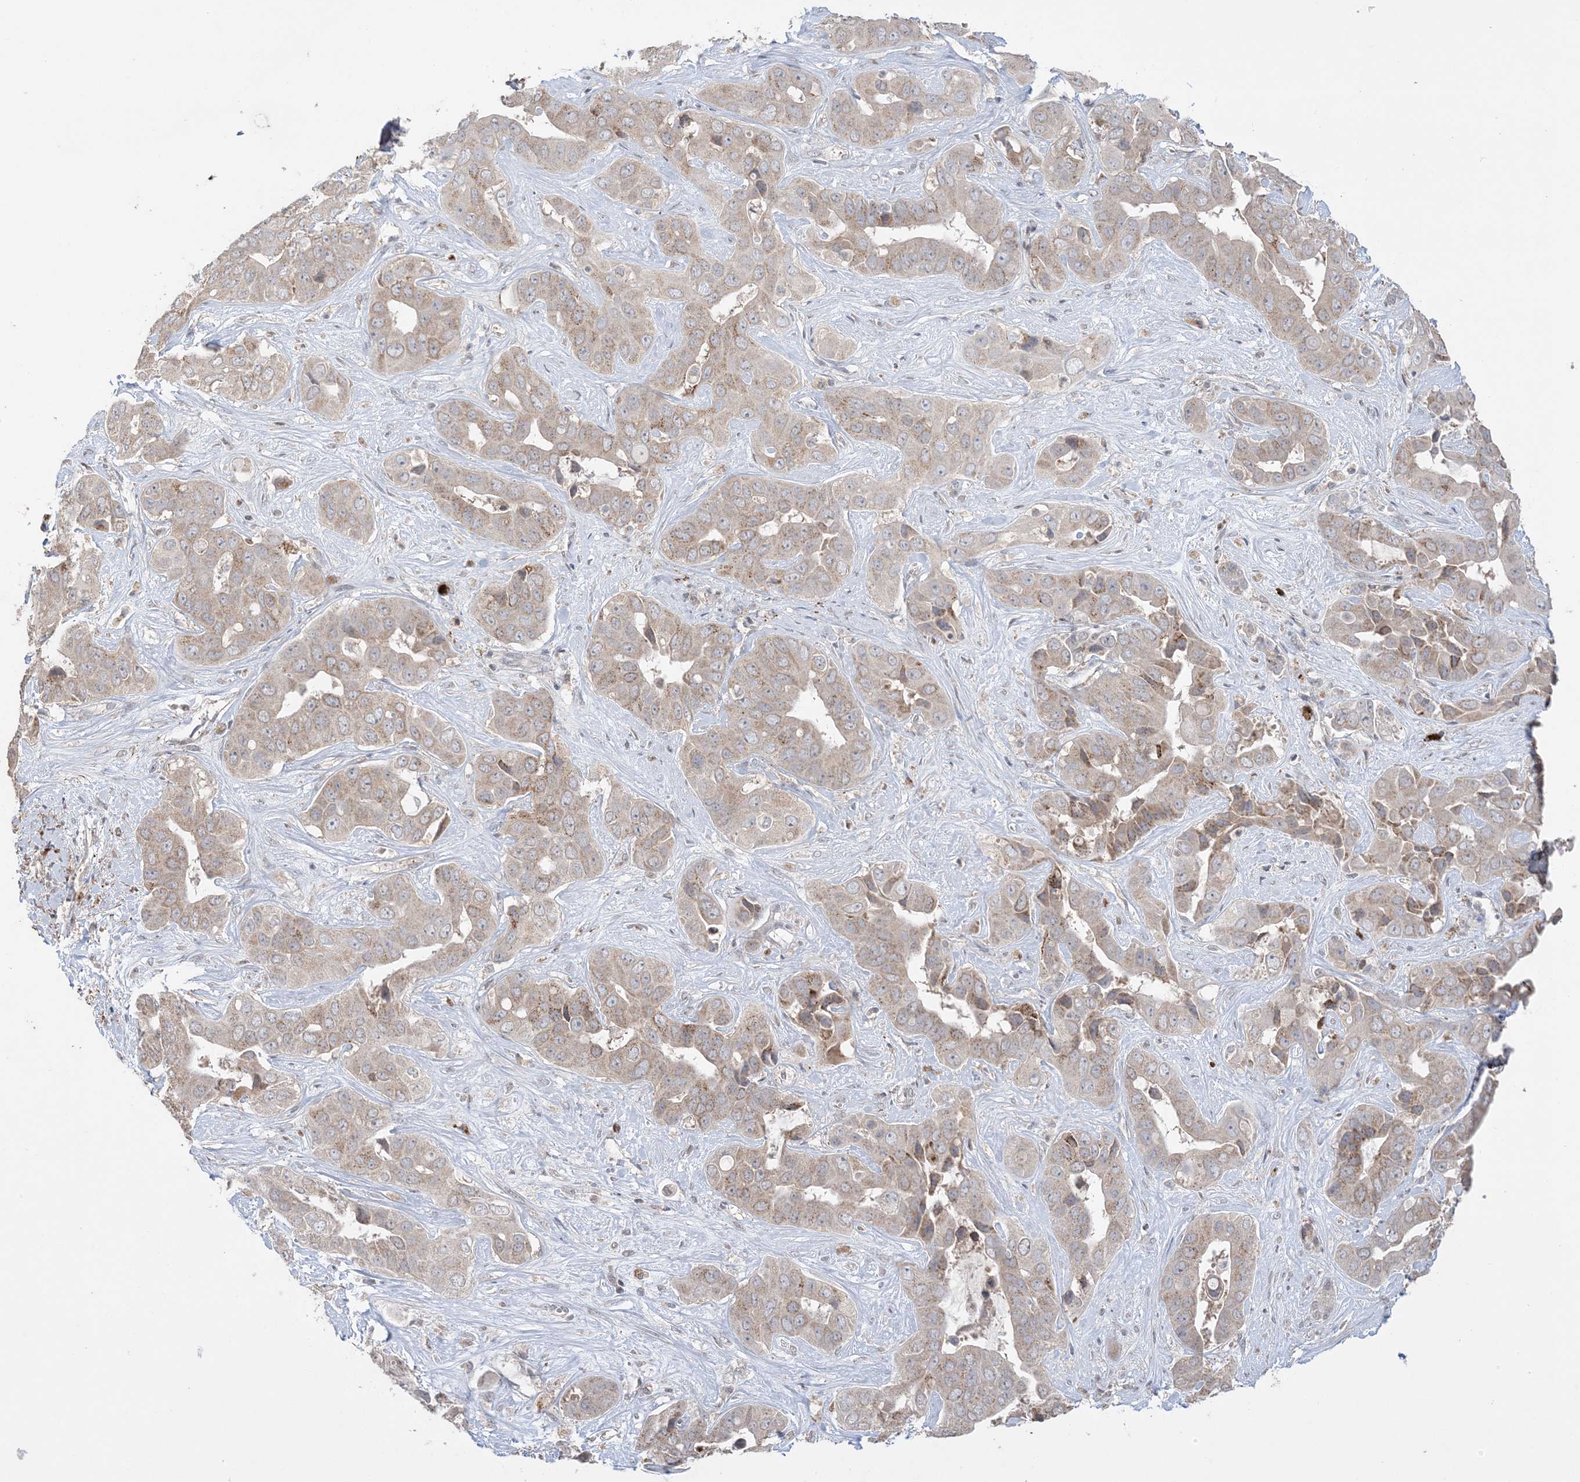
{"staining": {"intensity": "moderate", "quantity": "25%-75%", "location": "cytoplasmic/membranous"}, "tissue": "liver cancer", "cell_type": "Tumor cells", "image_type": "cancer", "snomed": [{"axis": "morphology", "description": "Cholangiocarcinoma"}, {"axis": "topography", "description": "Liver"}], "caption": "High-power microscopy captured an immunohistochemistry histopathology image of liver cholangiocarcinoma, revealing moderate cytoplasmic/membranous expression in about 25%-75% of tumor cells.", "gene": "XRN1", "patient": {"sex": "female", "age": 52}}